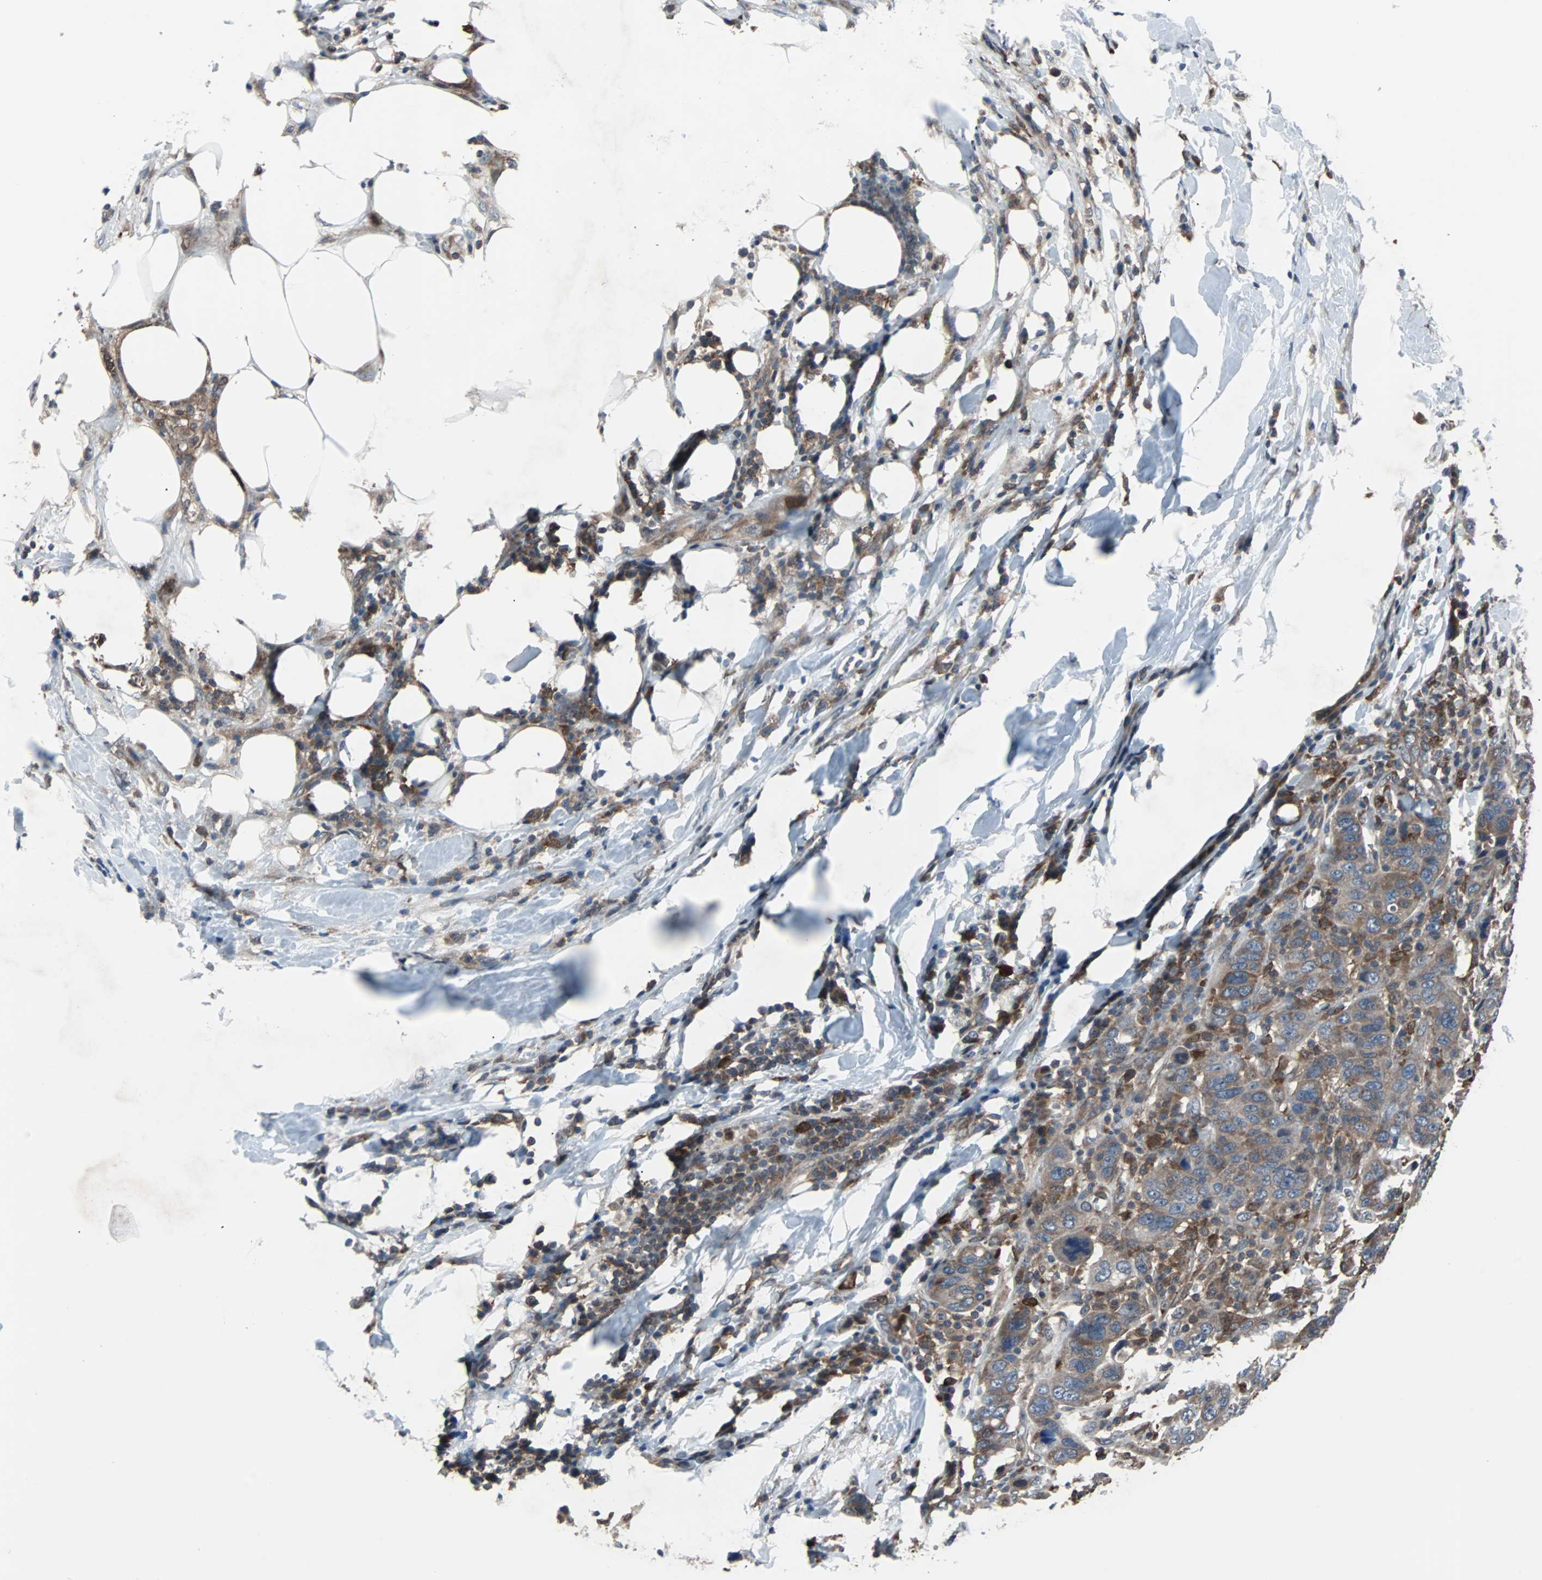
{"staining": {"intensity": "moderate", "quantity": ">75%", "location": "cytoplasmic/membranous"}, "tissue": "breast cancer", "cell_type": "Tumor cells", "image_type": "cancer", "snomed": [{"axis": "morphology", "description": "Duct carcinoma"}, {"axis": "topography", "description": "Breast"}], "caption": "A photomicrograph of breast cancer stained for a protein reveals moderate cytoplasmic/membranous brown staining in tumor cells. The staining is performed using DAB (3,3'-diaminobenzidine) brown chromogen to label protein expression. The nuclei are counter-stained blue using hematoxylin.", "gene": "PAK1", "patient": {"sex": "female", "age": 37}}